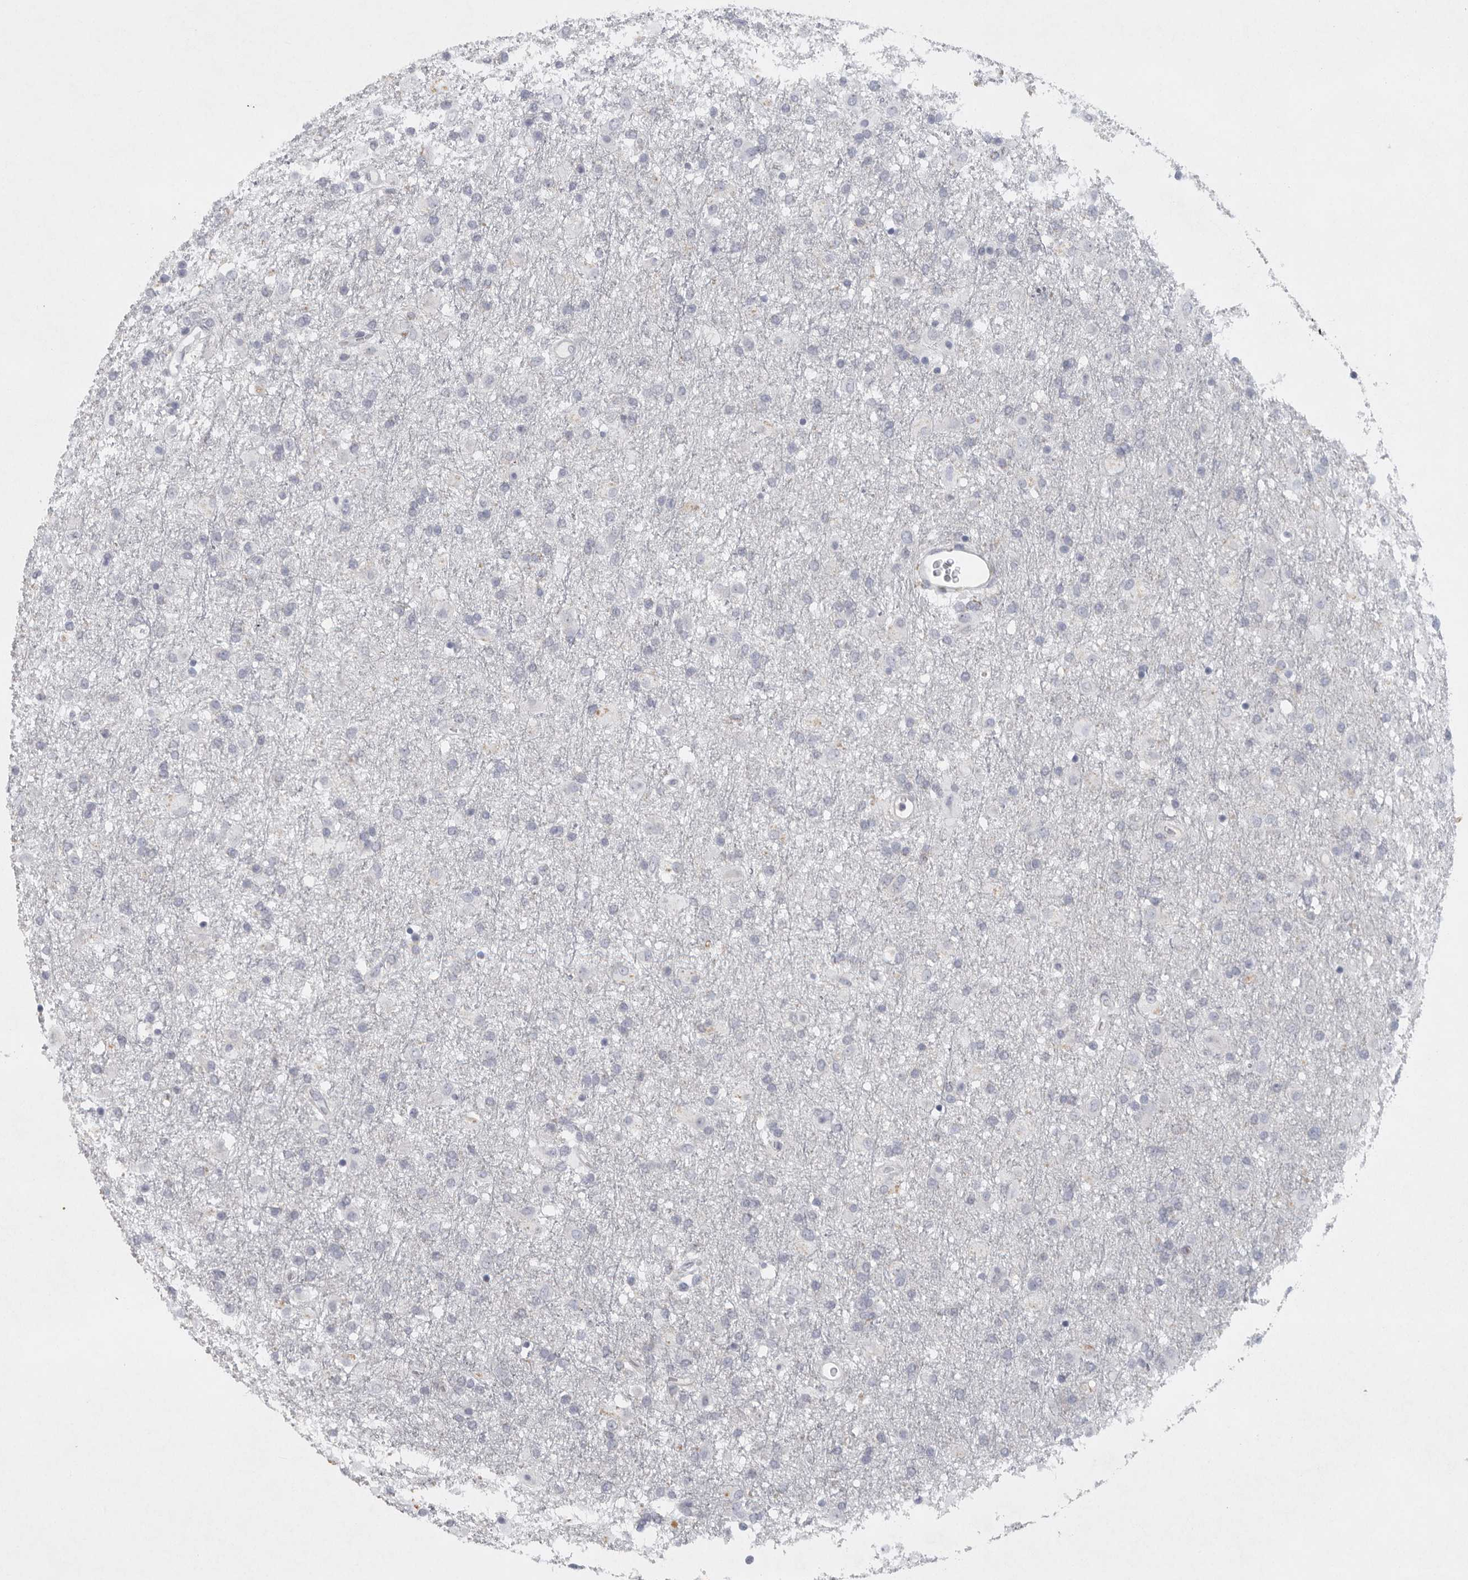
{"staining": {"intensity": "negative", "quantity": "none", "location": "none"}, "tissue": "glioma", "cell_type": "Tumor cells", "image_type": "cancer", "snomed": [{"axis": "morphology", "description": "Glioma, malignant, Low grade"}, {"axis": "topography", "description": "Brain"}], "caption": "Image shows no significant protein expression in tumor cells of glioma.", "gene": "TMEM69", "patient": {"sex": "male", "age": 65}}